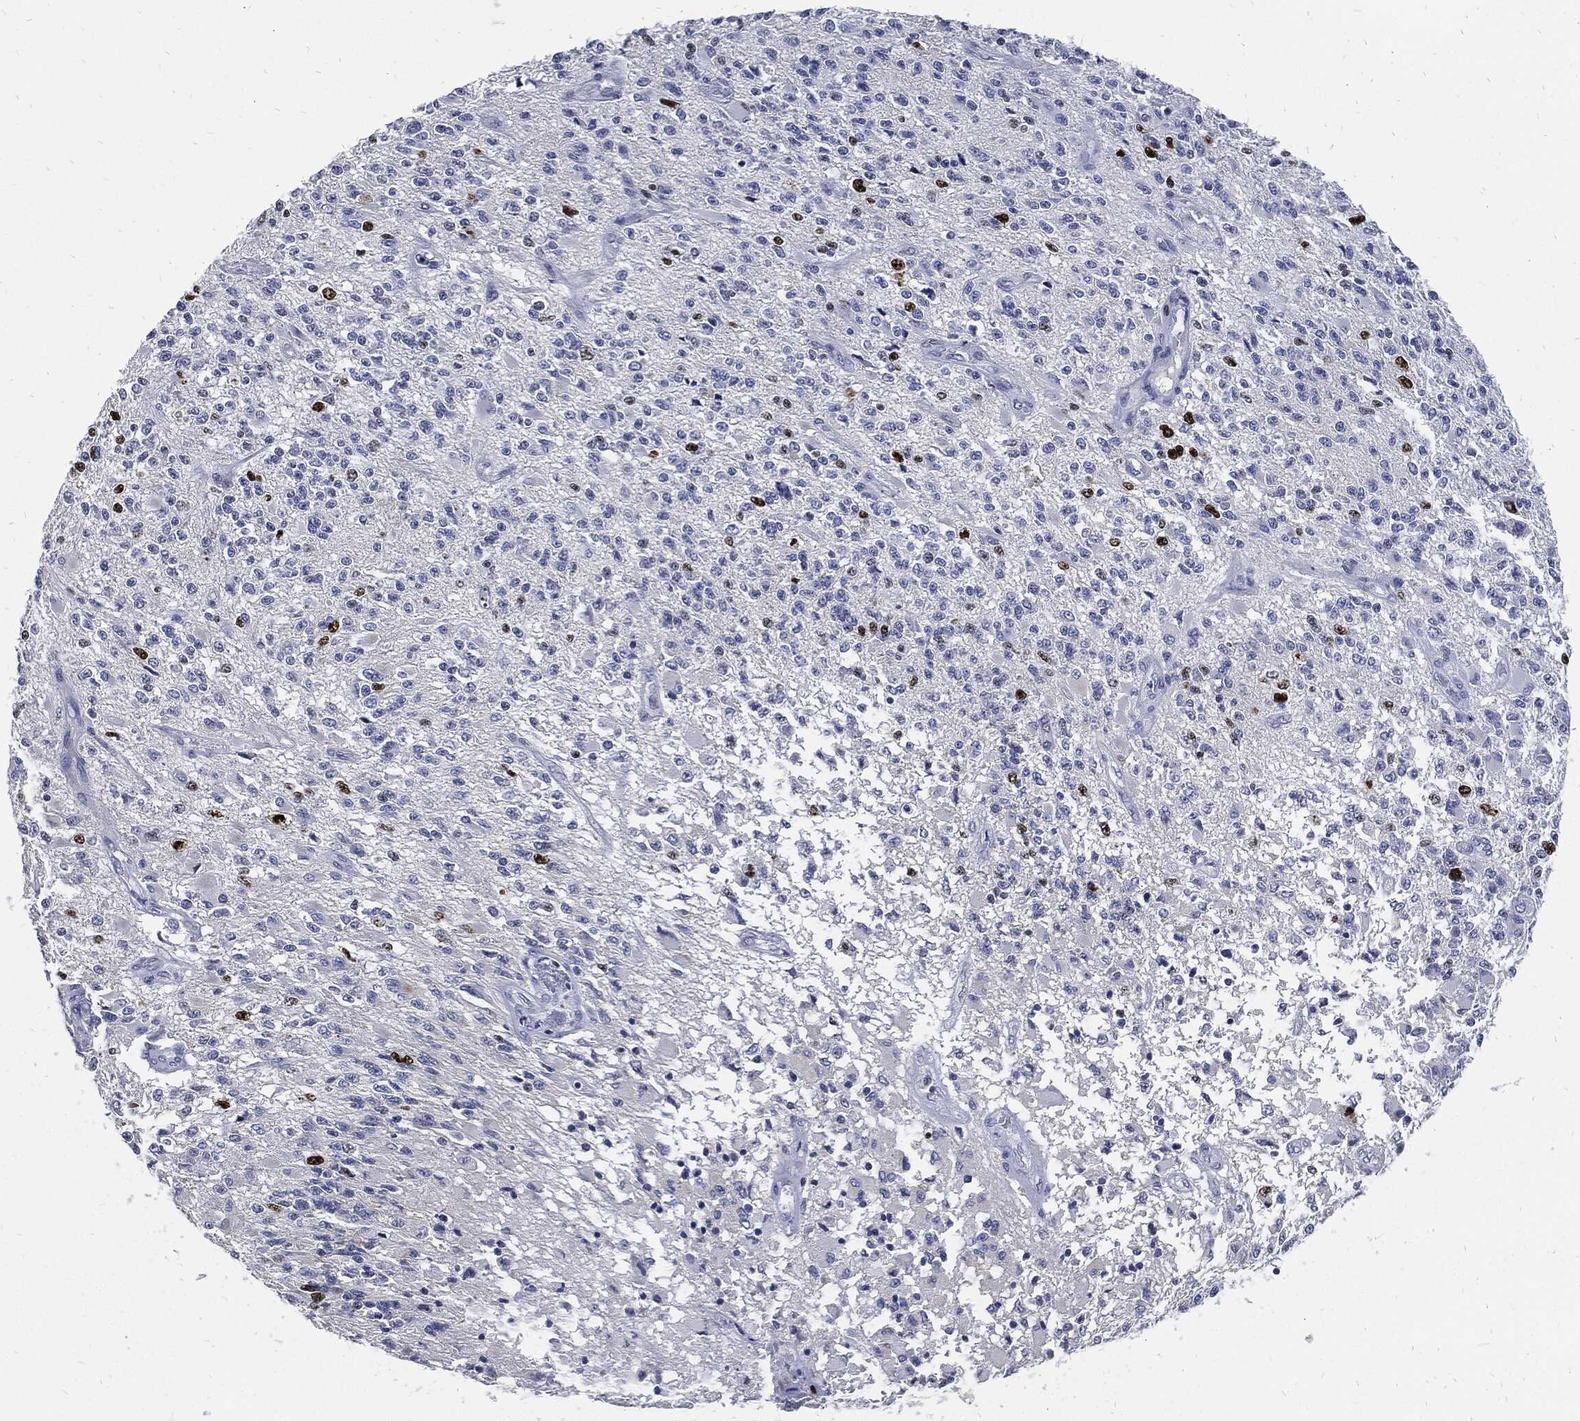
{"staining": {"intensity": "strong", "quantity": "<25%", "location": "nuclear"}, "tissue": "glioma", "cell_type": "Tumor cells", "image_type": "cancer", "snomed": [{"axis": "morphology", "description": "Glioma, malignant, High grade"}, {"axis": "topography", "description": "Brain"}], "caption": "This is a micrograph of IHC staining of malignant glioma (high-grade), which shows strong positivity in the nuclear of tumor cells.", "gene": "MKI67", "patient": {"sex": "female", "age": 63}}